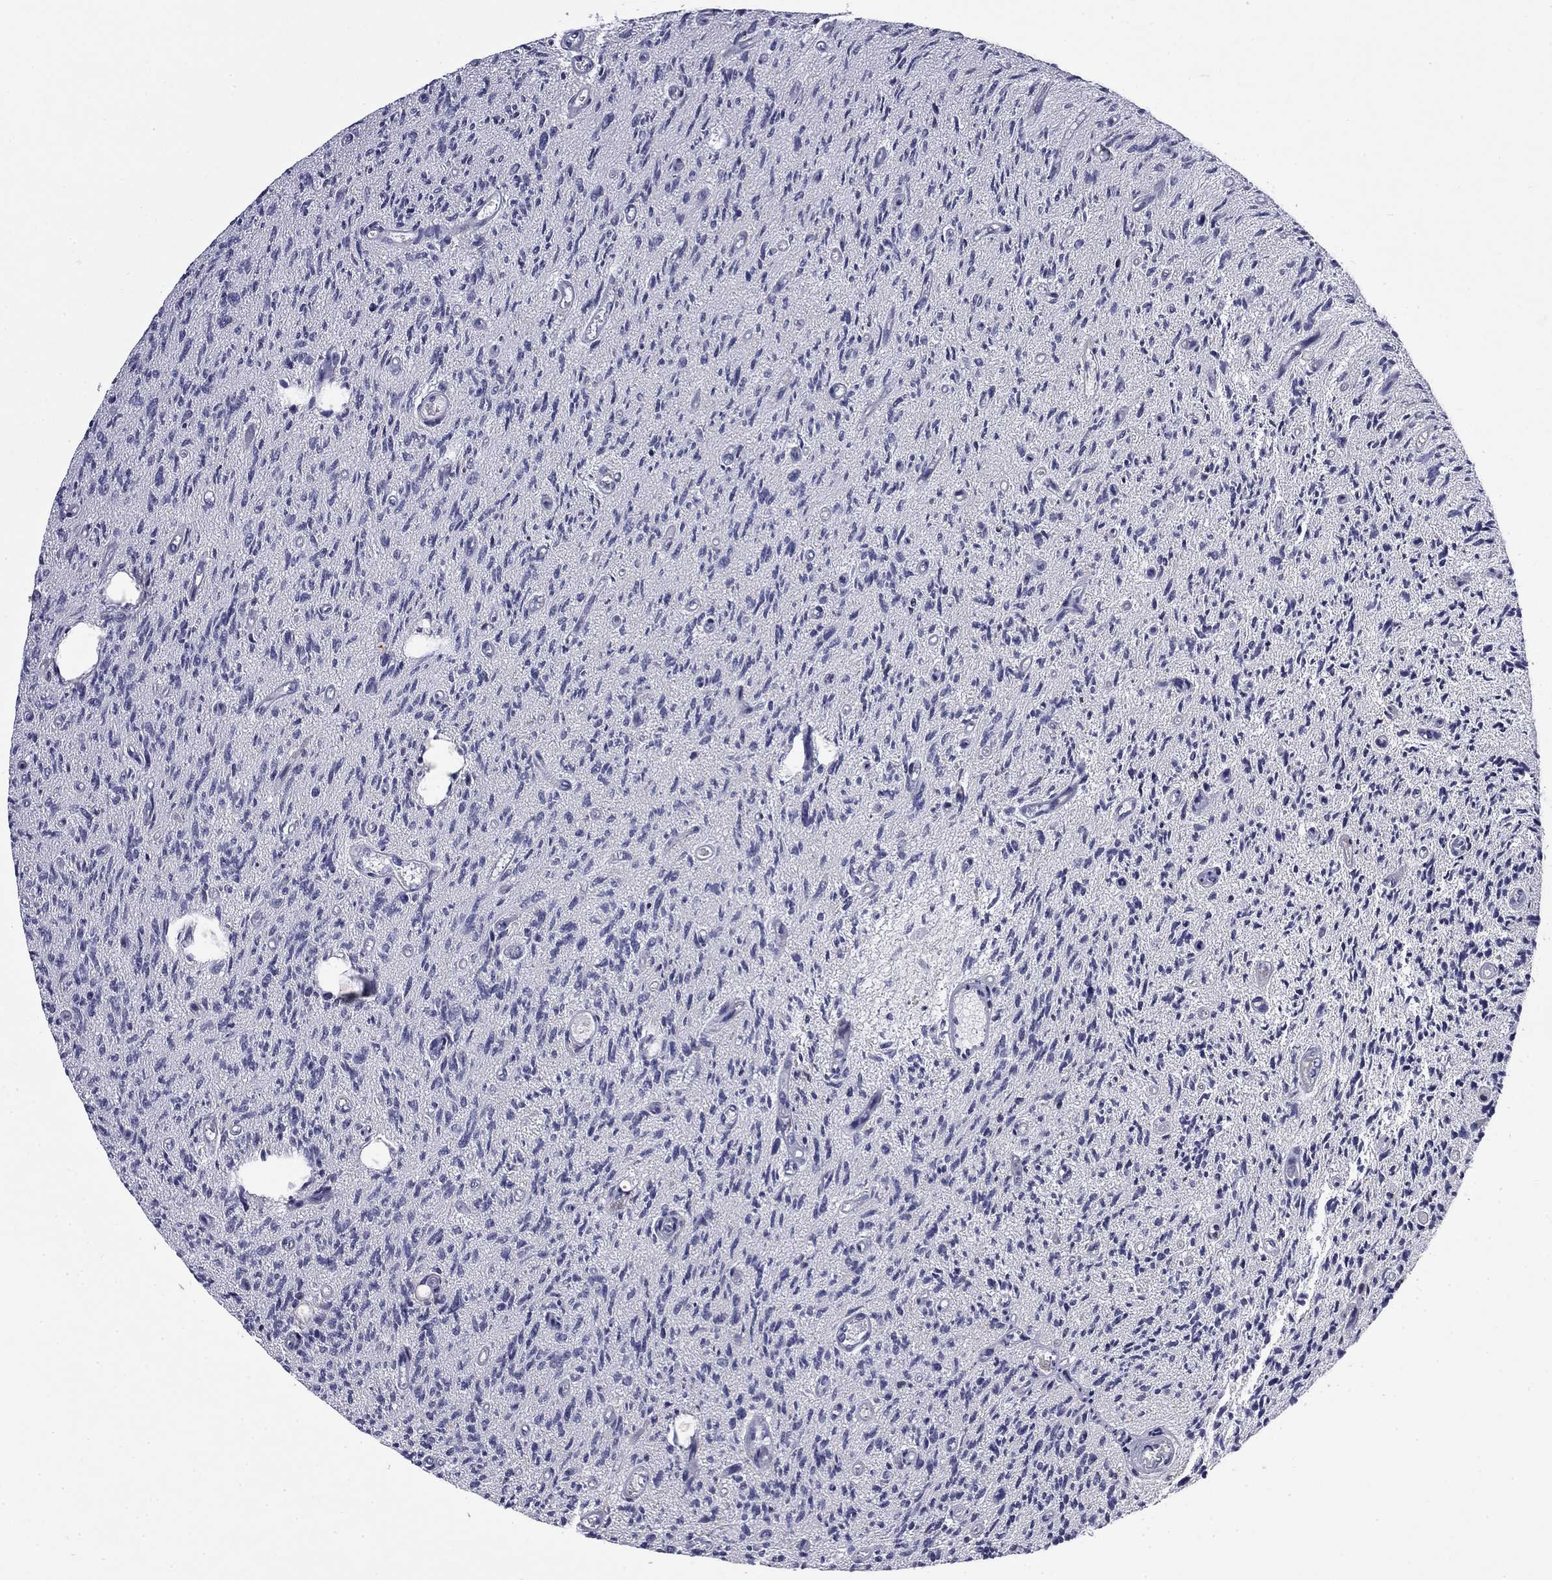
{"staining": {"intensity": "moderate", "quantity": "<25%", "location": "cytoplasmic/membranous"}, "tissue": "glioma", "cell_type": "Tumor cells", "image_type": "cancer", "snomed": [{"axis": "morphology", "description": "Glioma, malignant, High grade"}, {"axis": "topography", "description": "Brain"}], "caption": "This is a histology image of immunohistochemistry (IHC) staining of glioma, which shows moderate expression in the cytoplasmic/membranous of tumor cells.", "gene": "ARHGAP45", "patient": {"sex": "male", "age": 64}}